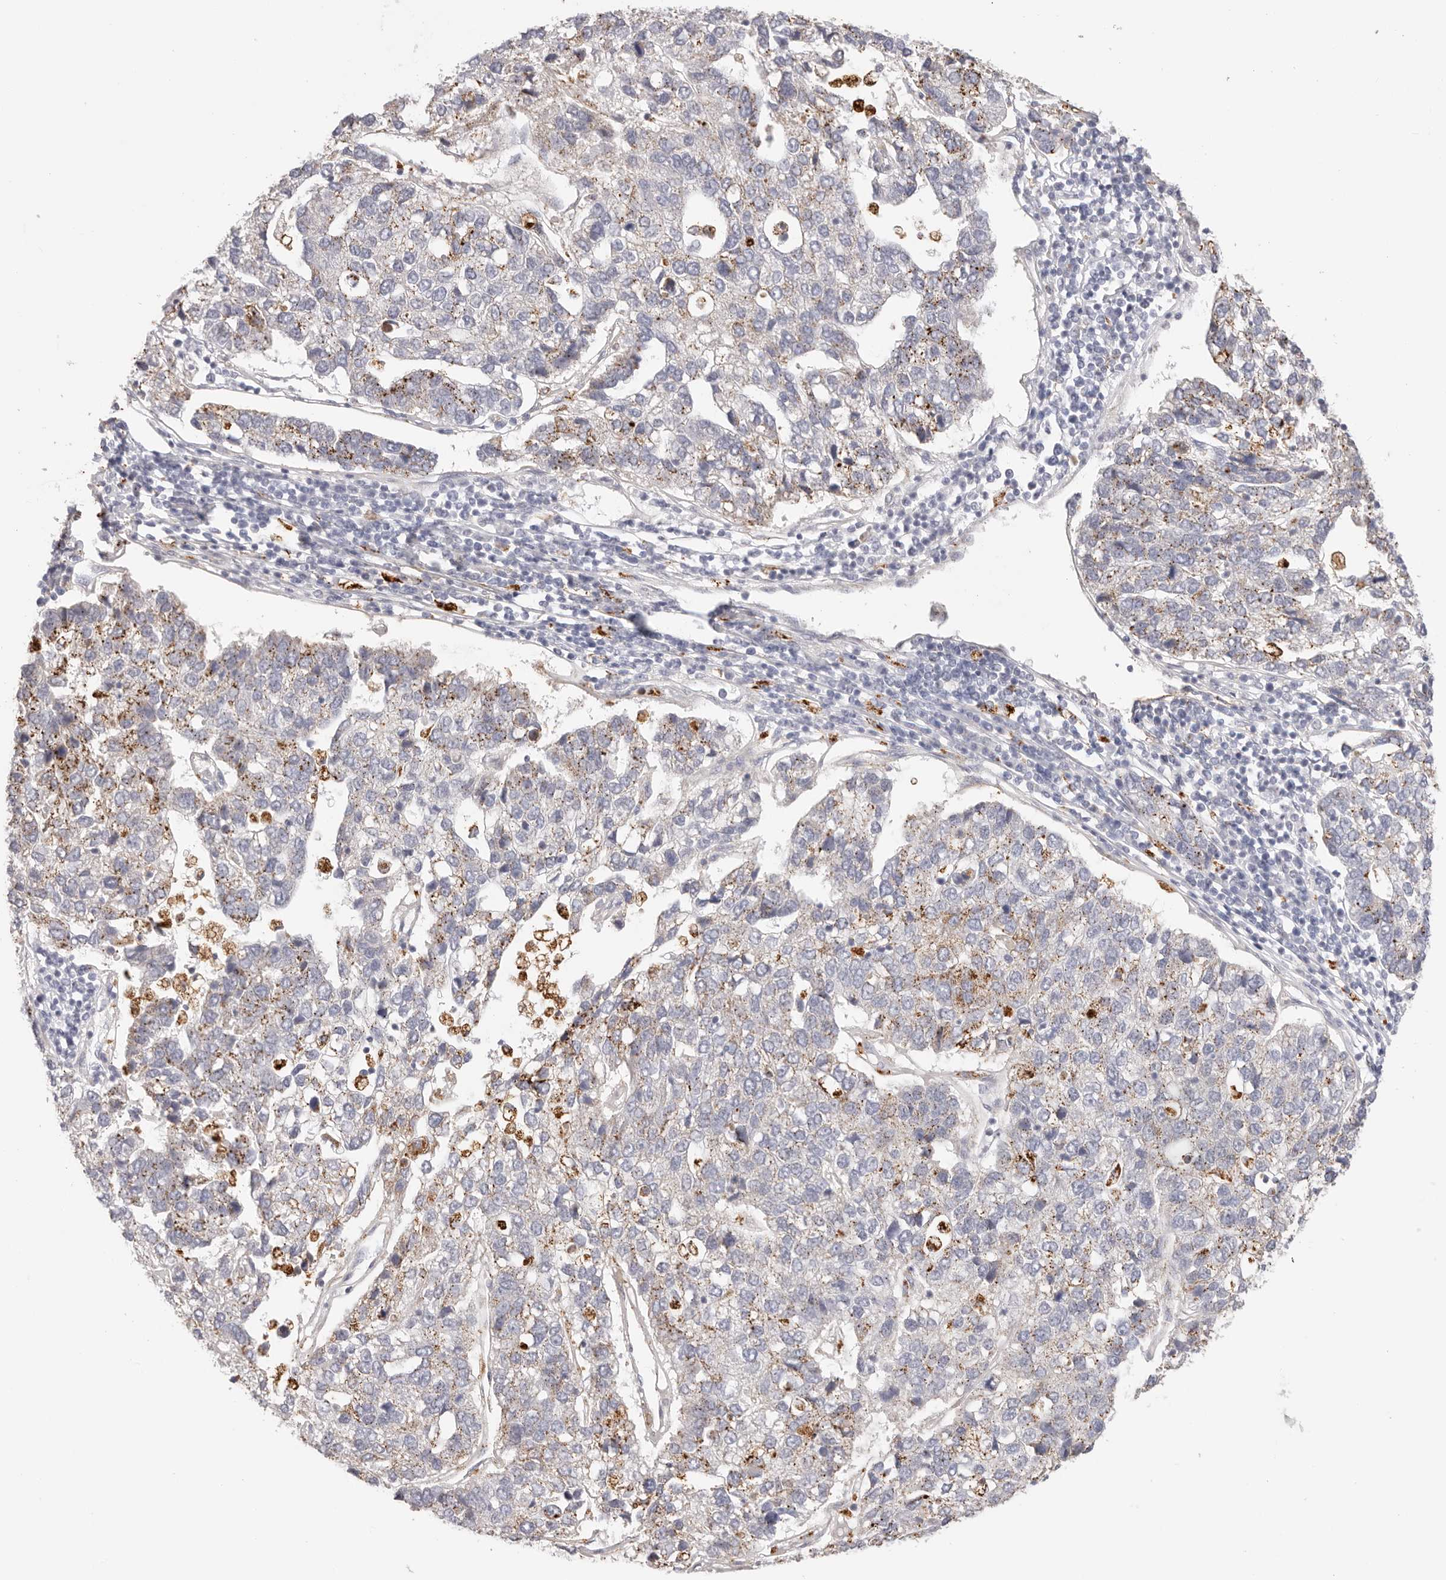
{"staining": {"intensity": "moderate", "quantity": "25%-75%", "location": "cytoplasmic/membranous"}, "tissue": "pancreatic cancer", "cell_type": "Tumor cells", "image_type": "cancer", "snomed": [{"axis": "morphology", "description": "Adenocarcinoma, NOS"}, {"axis": "topography", "description": "Pancreas"}], "caption": "Immunohistochemical staining of pancreatic adenocarcinoma exhibits moderate cytoplasmic/membranous protein staining in approximately 25%-75% of tumor cells.", "gene": "STKLD1", "patient": {"sex": "female", "age": 61}}